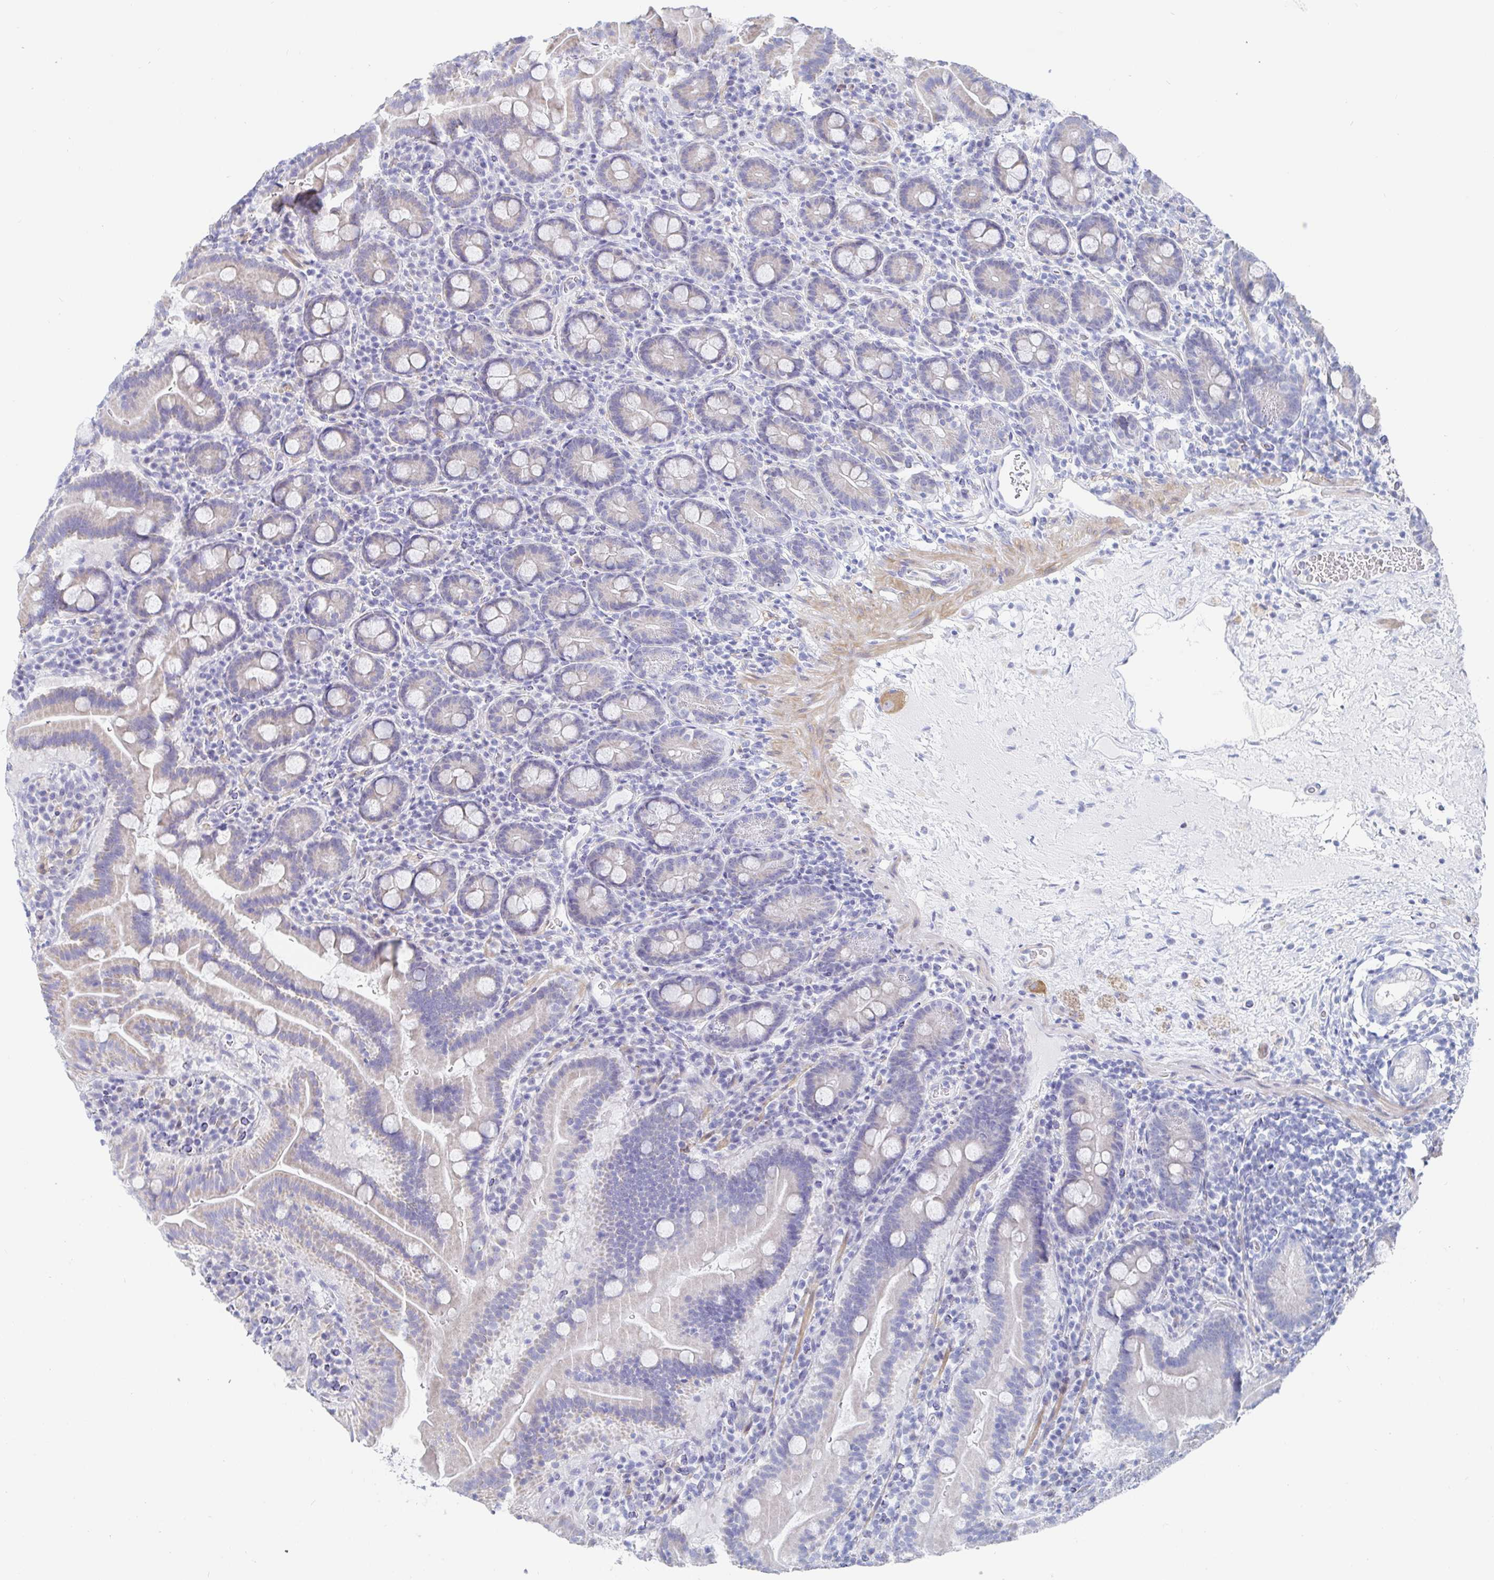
{"staining": {"intensity": "weak", "quantity": "<25%", "location": "cytoplasmic/membranous"}, "tissue": "small intestine", "cell_type": "Glandular cells", "image_type": "normal", "snomed": [{"axis": "morphology", "description": "Normal tissue, NOS"}, {"axis": "topography", "description": "Small intestine"}], "caption": "Immunohistochemistry micrograph of normal small intestine stained for a protein (brown), which reveals no expression in glandular cells.", "gene": "PACSIN1", "patient": {"sex": "male", "age": 26}}